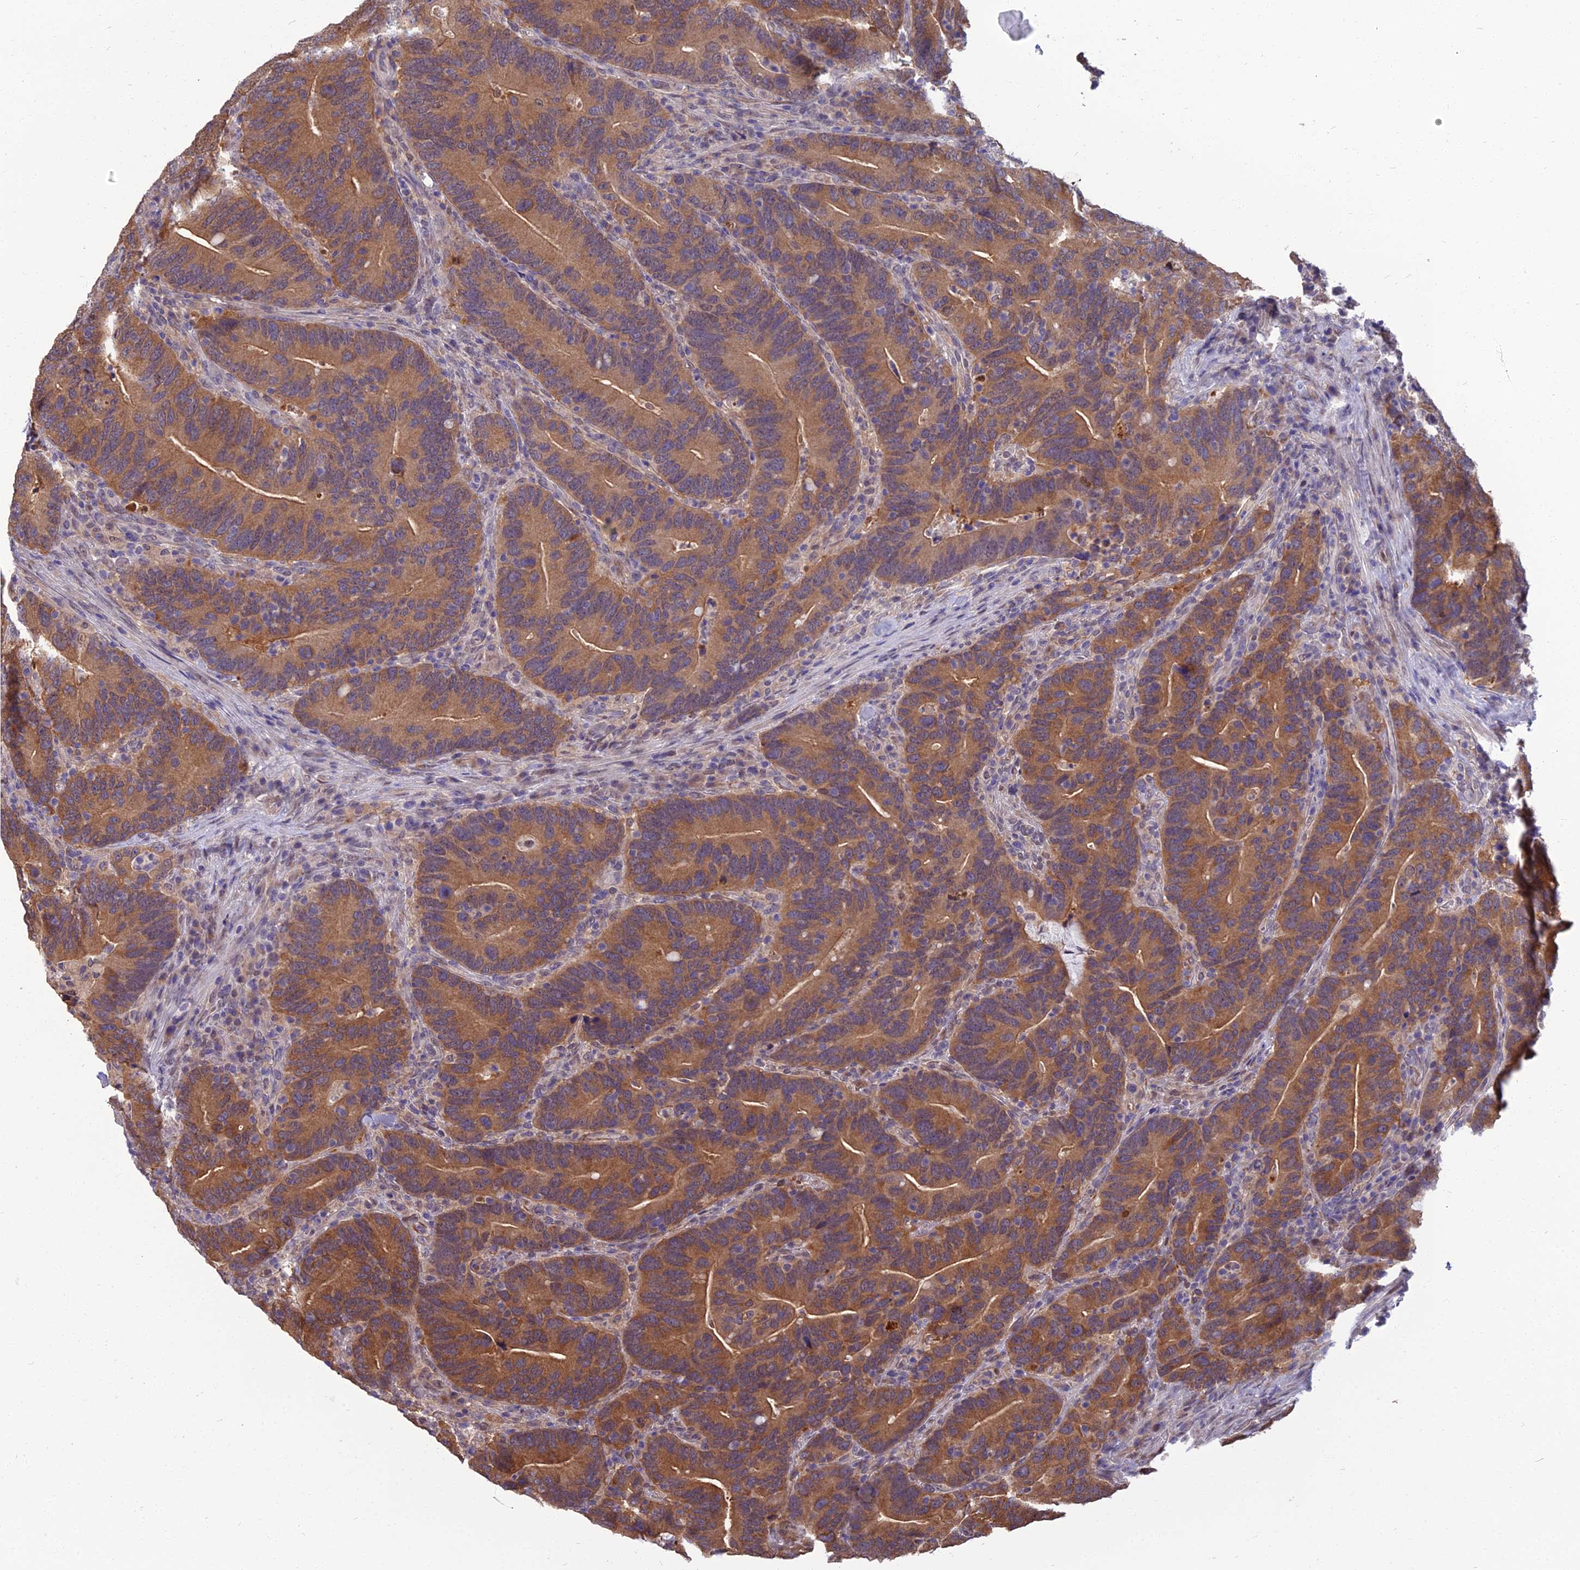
{"staining": {"intensity": "moderate", "quantity": ">75%", "location": "cytoplasmic/membranous"}, "tissue": "colorectal cancer", "cell_type": "Tumor cells", "image_type": "cancer", "snomed": [{"axis": "morphology", "description": "Adenocarcinoma, NOS"}, {"axis": "topography", "description": "Colon"}], "caption": "Colorectal adenocarcinoma stained for a protein displays moderate cytoplasmic/membranous positivity in tumor cells.", "gene": "NR4A3", "patient": {"sex": "female", "age": 66}}